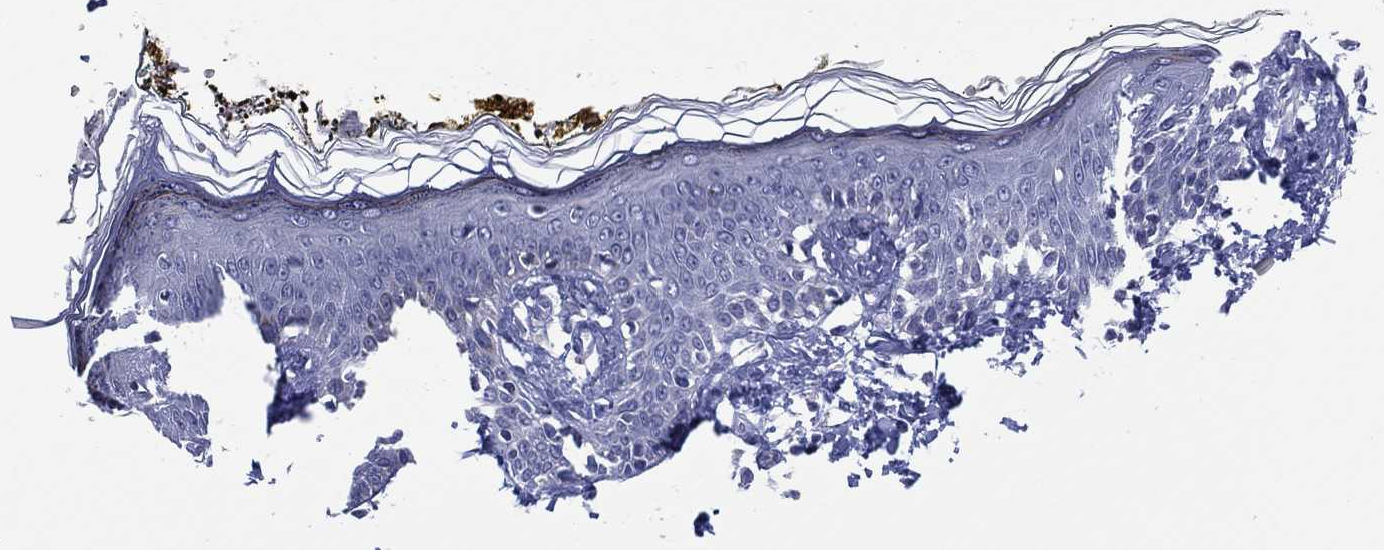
{"staining": {"intensity": "negative", "quantity": "none", "location": "none"}, "tissue": "skin", "cell_type": "Fibroblasts", "image_type": "normal", "snomed": [{"axis": "morphology", "description": "Normal tissue, NOS"}, {"axis": "topography", "description": "Skin"}], "caption": "The micrograph displays no significant positivity in fibroblasts of skin.", "gene": "CLIP3", "patient": {"sex": "male", "age": 76}}